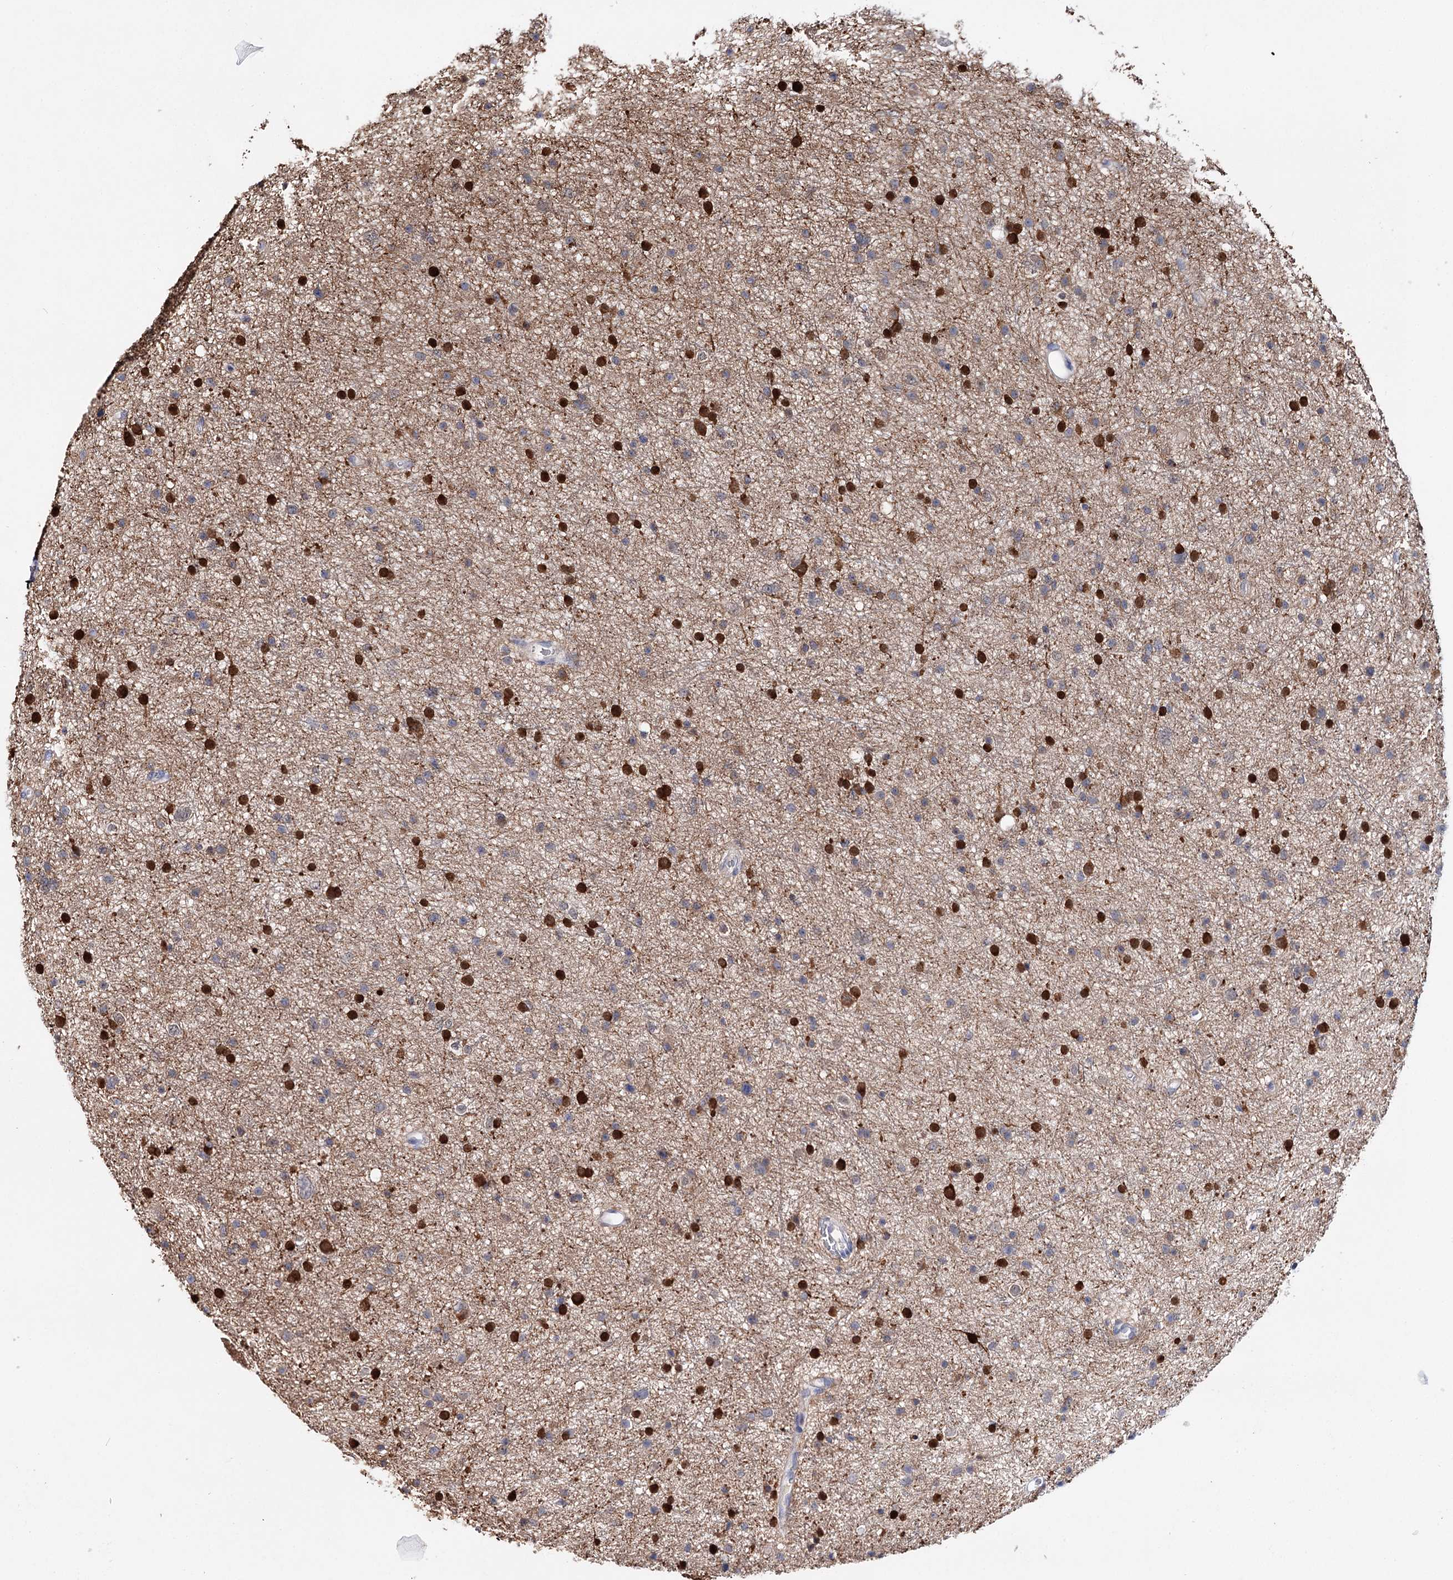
{"staining": {"intensity": "strong", "quantity": "25%-75%", "location": "nuclear"}, "tissue": "glioma", "cell_type": "Tumor cells", "image_type": "cancer", "snomed": [{"axis": "morphology", "description": "Glioma, malignant, Low grade"}, {"axis": "topography", "description": "Cerebral cortex"}], "caption": "Immunohistochemical staining of glioma displays high levels of strong nuclear protein expression in approximately 25%-75% of tumor cells. The staining is performed using DAB brown chromogen to label protein expression. The nuclei are counter-stained blue using hematoxylin.", "gene": "CFAP46", "patient": {"sex": "female", "age": 39}}